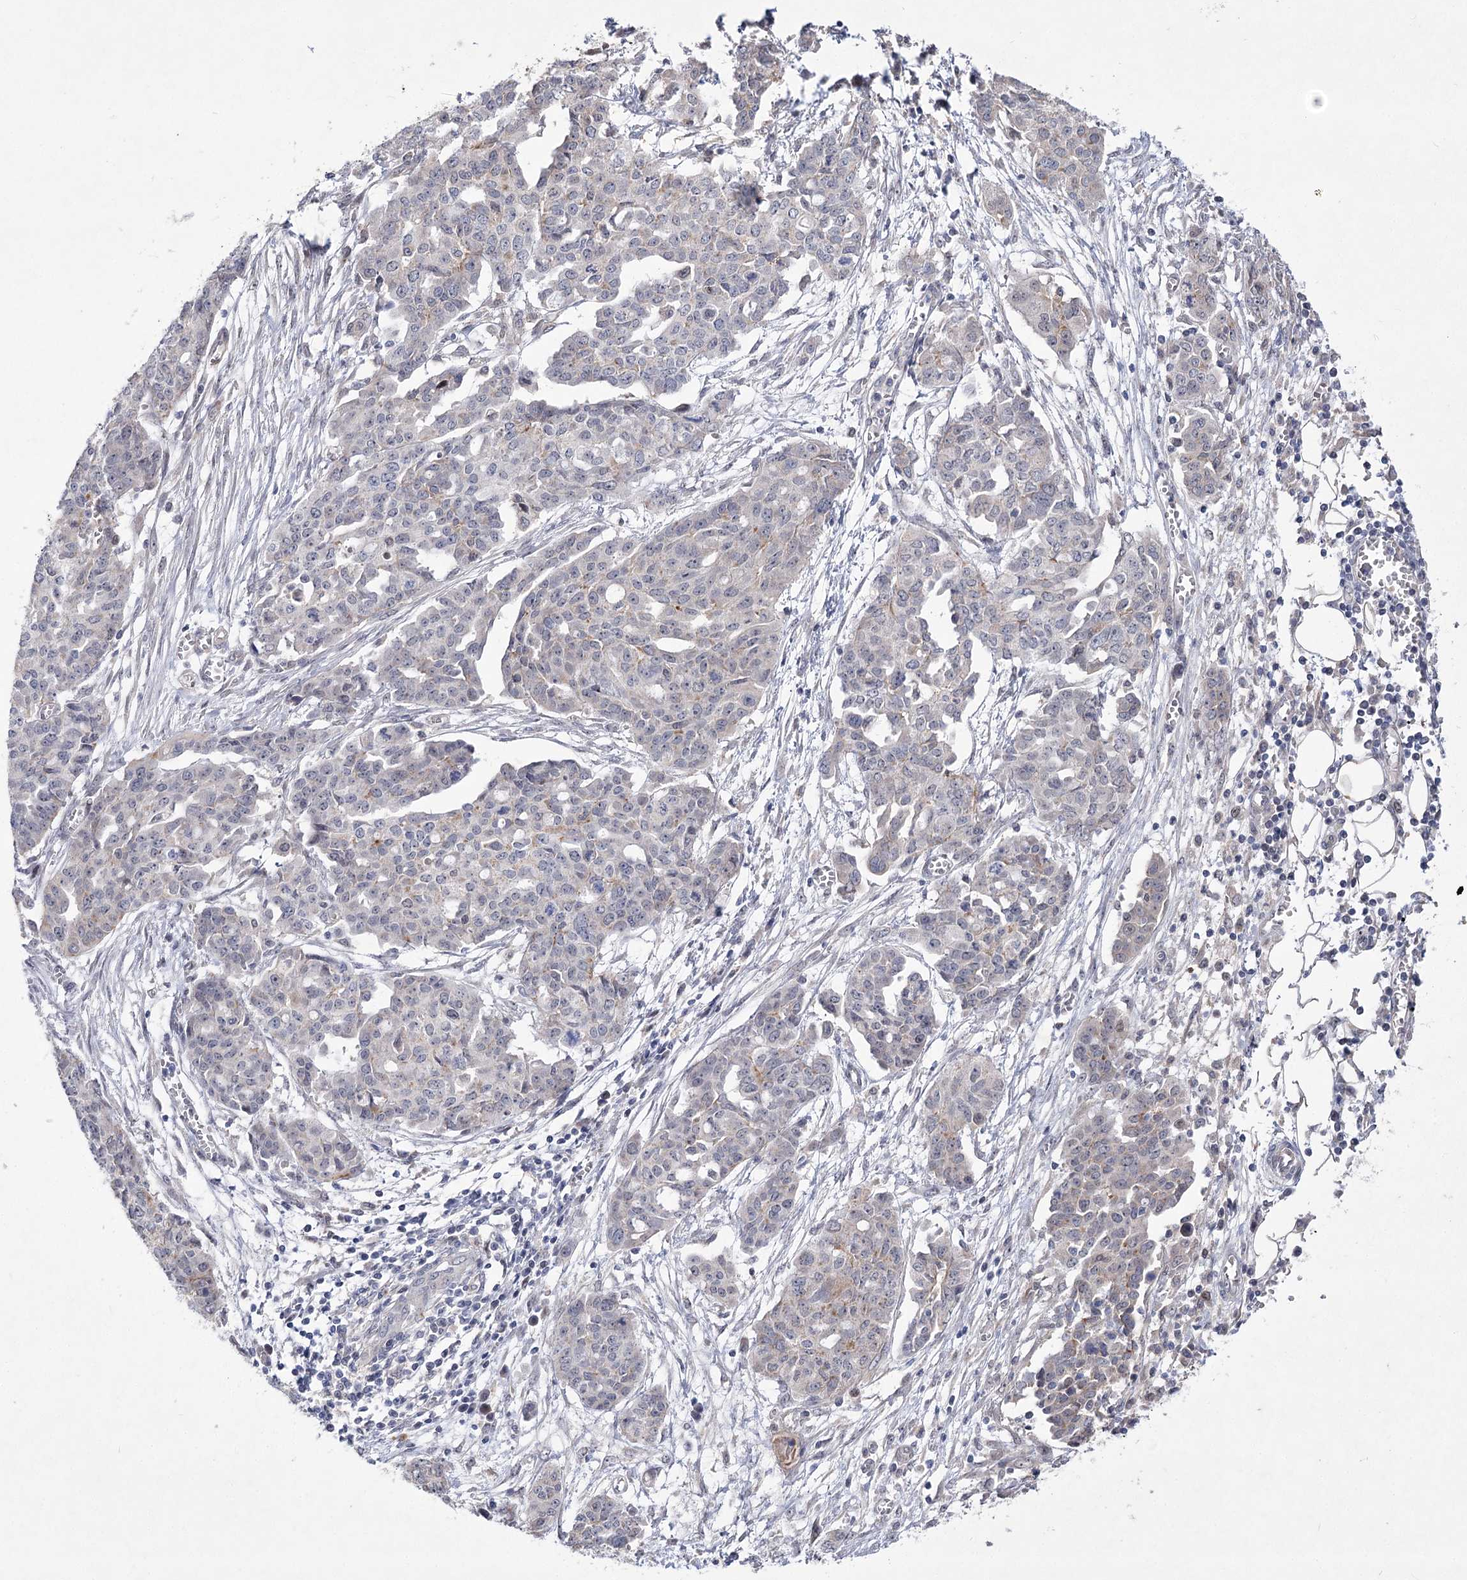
{"staining": {"intensity": "negative", "quantity": "none", "location": "none"}, "tissue": "ovarian cancer", "cell_type": "Tumor cells", "image_type": "cancer", "snomed": [{"axis": "morphology", "description": "Cystadenocarcinoma, serous, NOS"}, {"axis": "topography", "description": "Soft tissue"}, {"axis": "topography", "description": "Ovary"}], "caption": "The IHC photomicrograph has no significant staining in tumor cells of ovarian cancer (serous cystadenocarcinoma) tissue.", "gene": "ARHGAP32", "patient": {"sex": "female", "age": 57}}